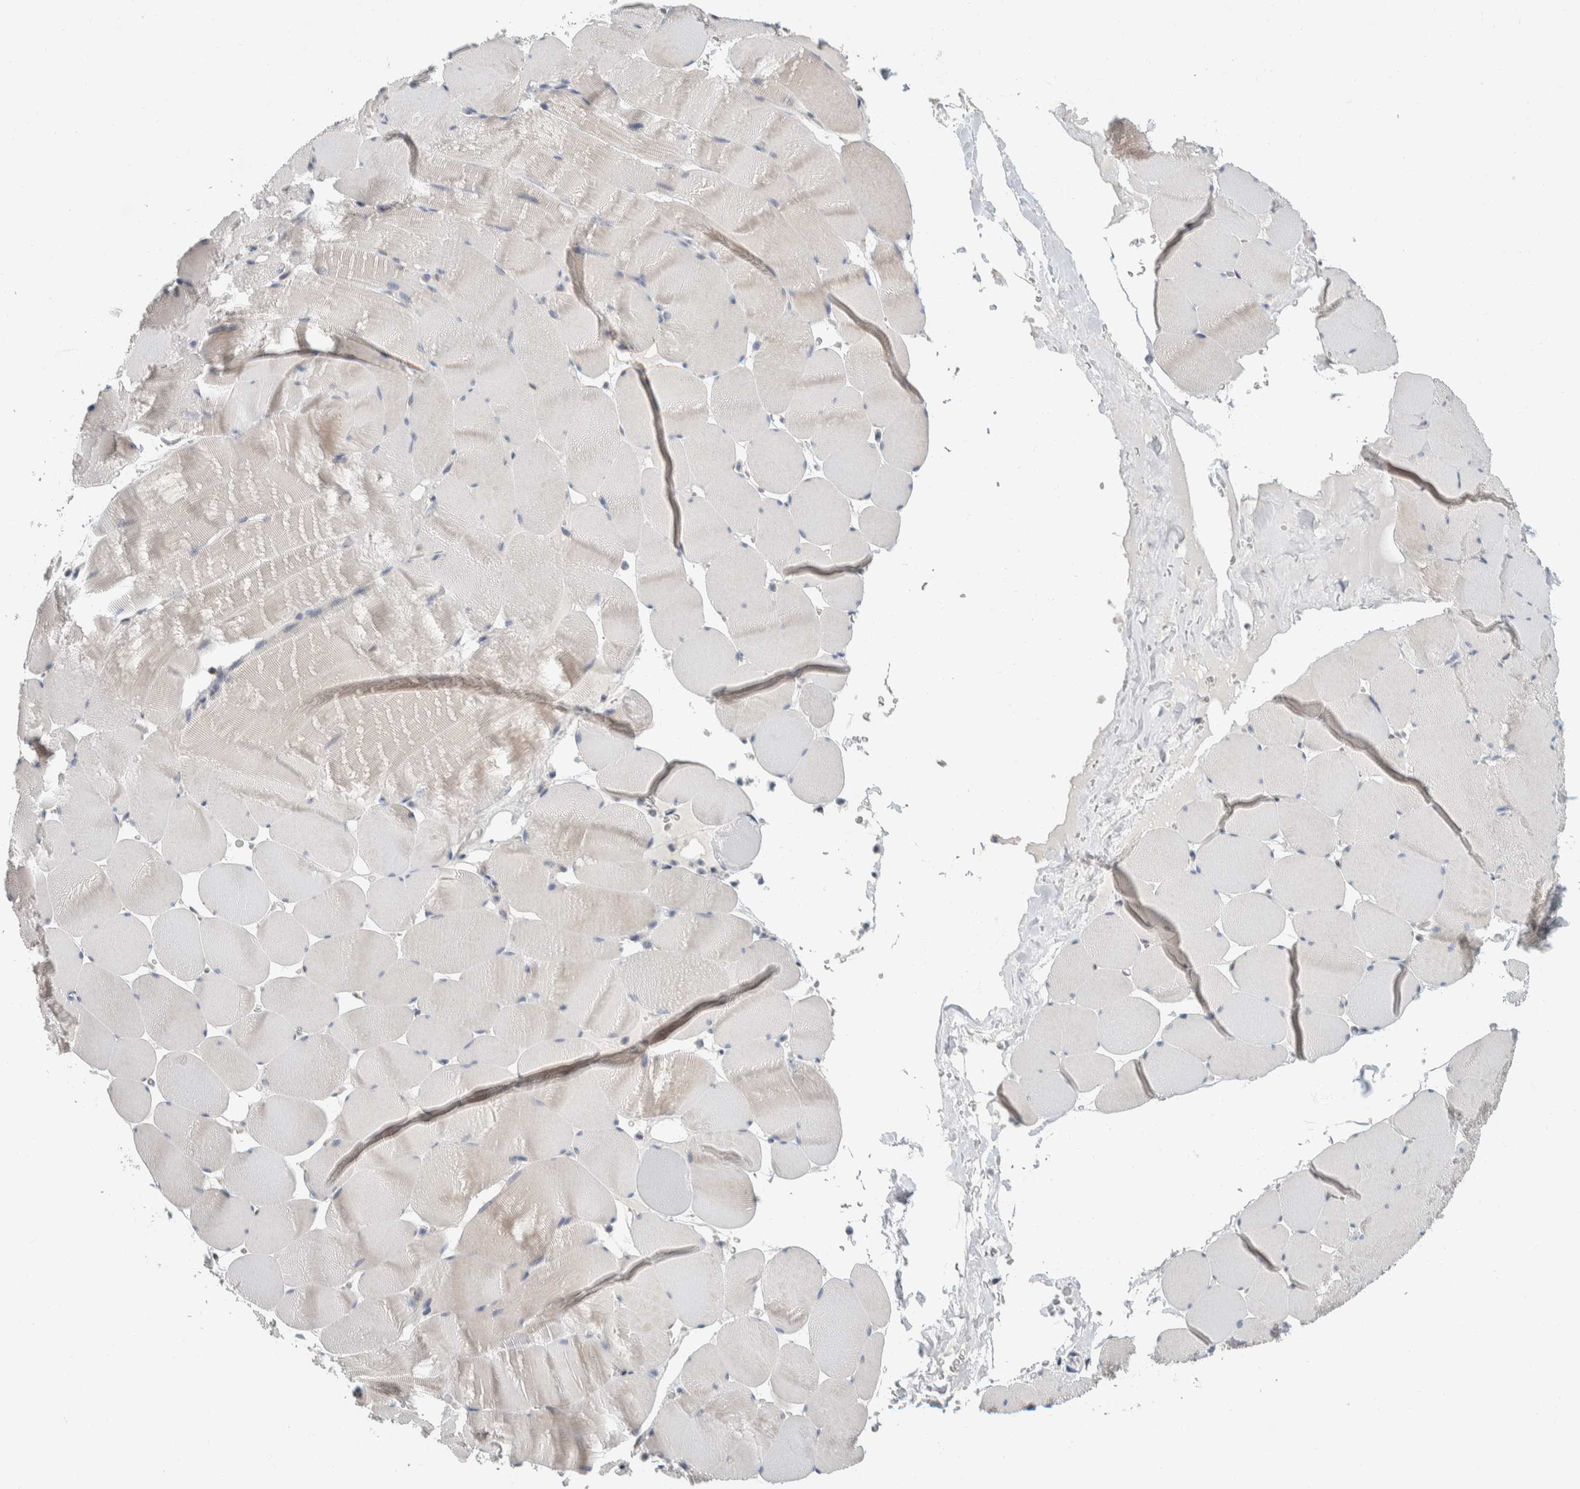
{"staining": {"intensity": "weak", "quantity": "<25%", "location": "cytoplasmic/membranous"}, "tissue": "skeletal muscle", "cell_type": "Myocytes", "image_type": "normal", "snomed": [{"axis": "morphology", "description": "Normal tissue, NOS"}, {"axis": "topography", "description": "Skeletal muscle"}], "caption": "Immunohistochemical staining of normal human skeletal muscle demonstrates no significant staining in myocytes. (IHC, brightfield microscopy, high magnification).", "gene": "SHPK", "patient": {"sex": "male", "age": 62}}